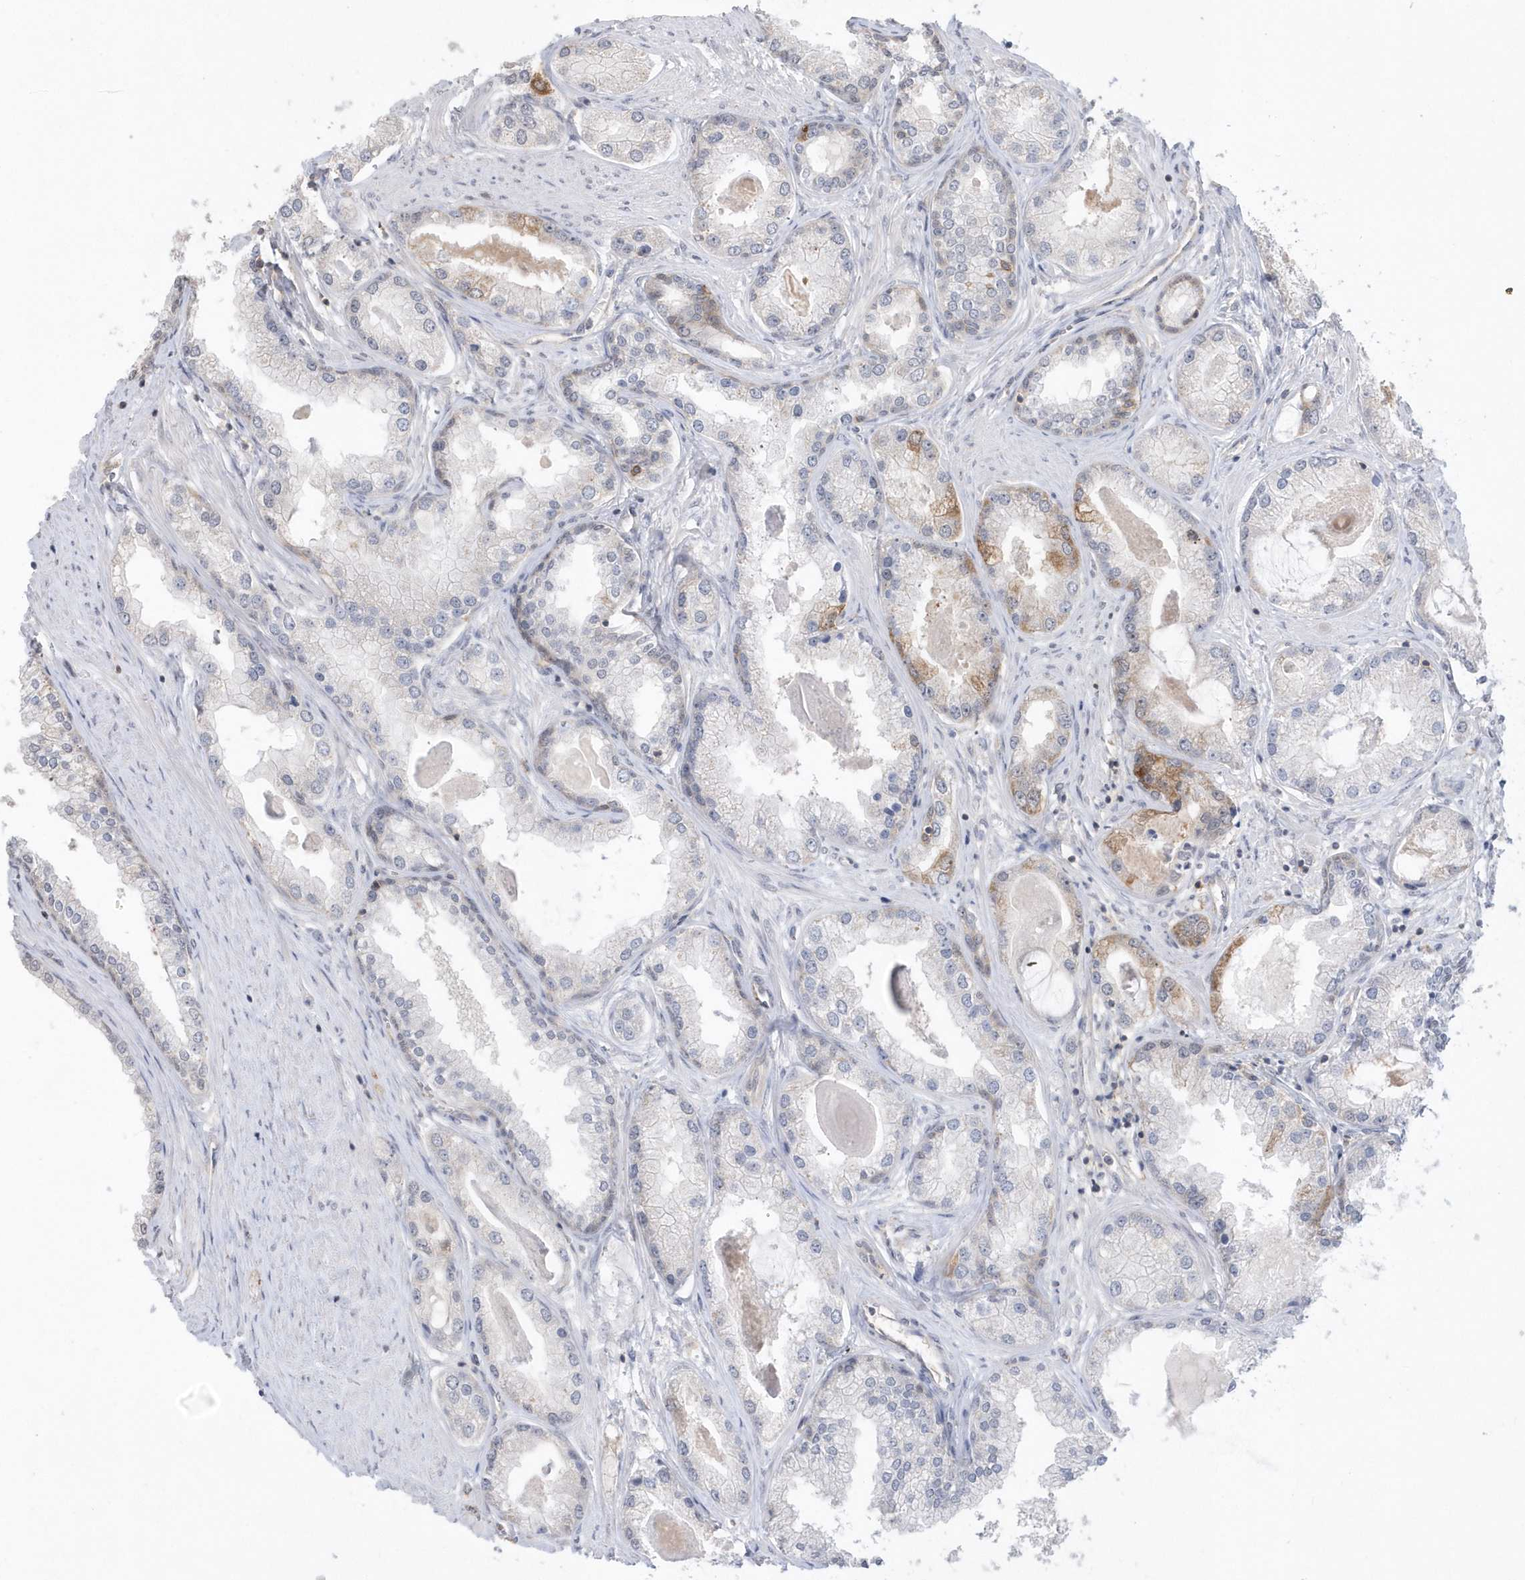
{"staining": {"intensity": "moderate", "quantity": "<25%", "location": "cytoplasmic/membranous"}, "tissue": "prostate cancer", "cell_type": "Tumor cells", "image_type": "cancer", "snomed": [{"axis": "morphology", "description": "Adenocarcinoma, Low grade"}, {"axis": "topography", "description": "Prostate"}], "caption": "Protein expression analysis of human prostate cancer (adenocarcinoma (low-grade)) reveals moderate cytoplasmic/membranous expression in about <25% of tumor cells. (Brightfield microscopy of DAB IHC at high magnification).", "gene": "CRIP3", "patient": {"sex": "male", "age": 62}}